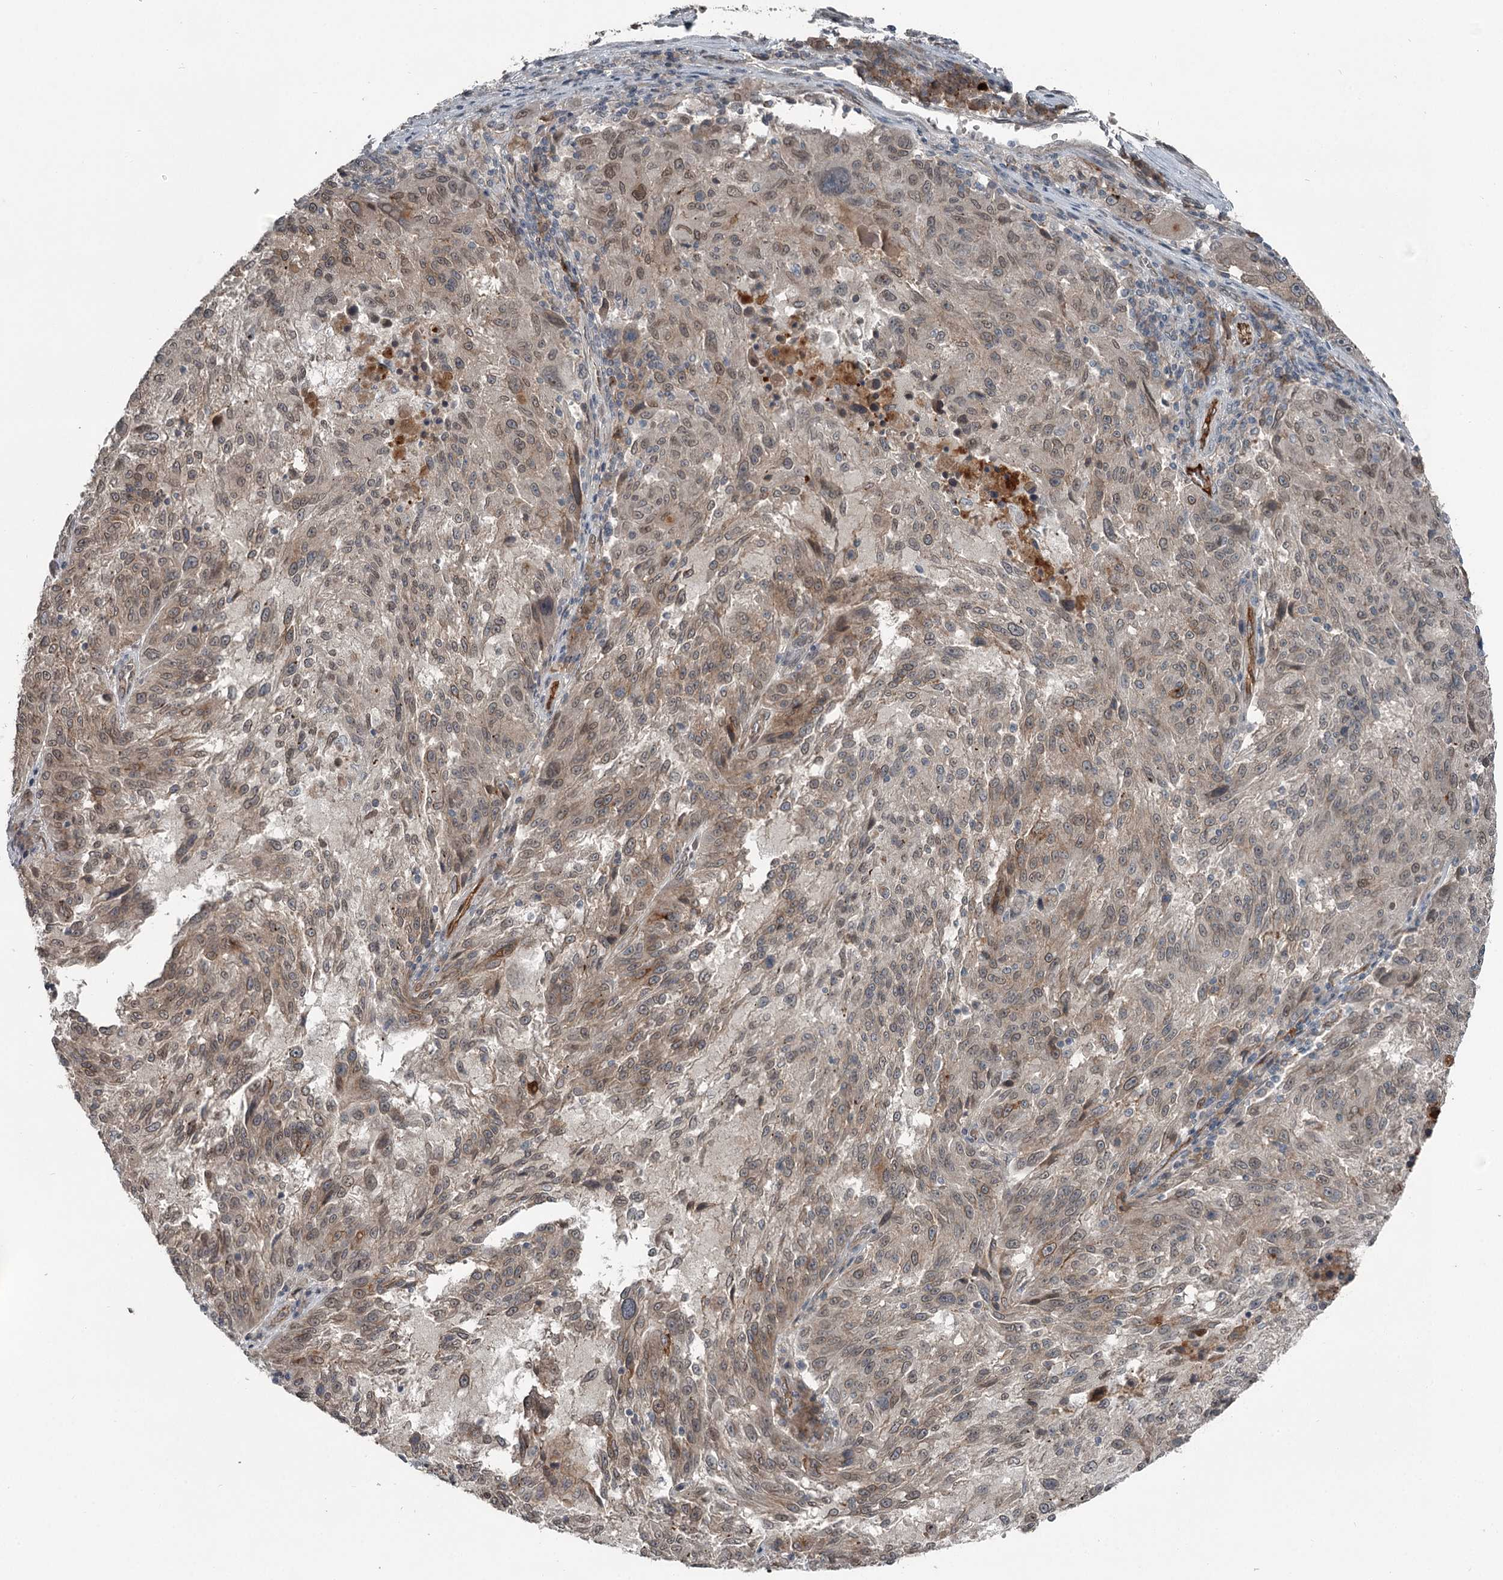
{"staining": {"intensity": "weak", "quantity": "25%-75%", "location": "cytoplasmic/membranous,nuclear"}, "tissue": "melanoma", "cell_type": "Tumor cells", "image_type": "cancer", "snomed": [{"axis": "morphology", "description": "Malignant melanoma, NOS"}, {"axis": "topography", "description": "Skin"}], "caption": "There is low levels of weak cytoplasmic/membranous and nuclear positivity in tumor cells of malignant melanoma, as demonstrated by immunohistochemical staining (brown color).", "gene": "SLC39A8", "patient": {"sex": "male", "age": 53}}